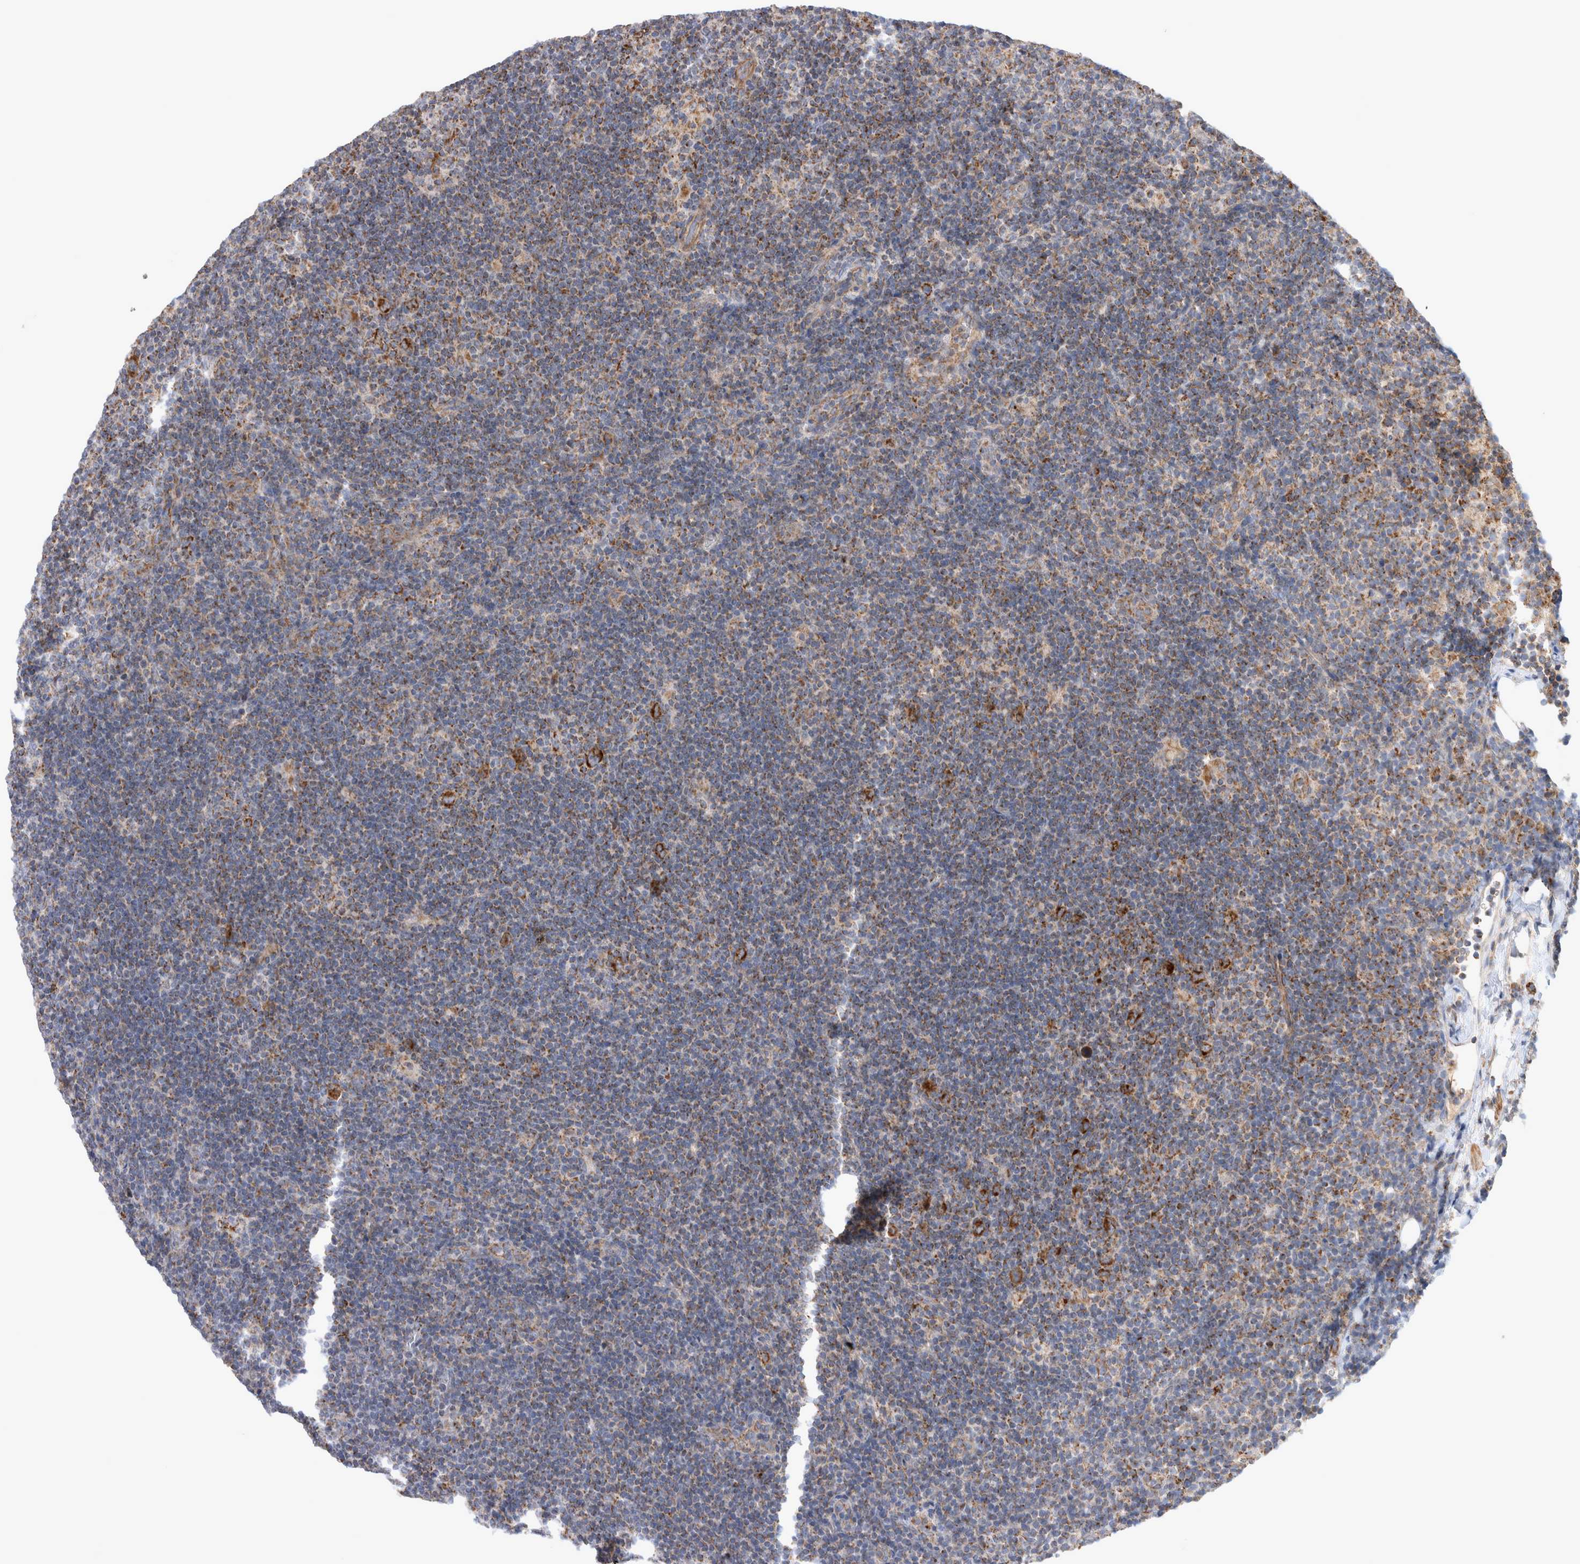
{"staining": {"intensity": "strong", "quantity": ">75%", "location": "cytoplasmic/membranous"}, "tissue": "lymphoma", "cell_type": "Tumor cells", "image_type": "cancer", "snomed": [{"axis": "morphology", "description": "Hodgkin's disease, NOS"}, {"axis": "topography", "description": "Lymph node"}], "caption": "A high amount of strong cytoplasmic/membranous positivity is present in approximately >75% of tumor cells in Hodgkin's disease tissue.", "gene": "MRPS28", "patient": {"sex": "female", "age": 57}}